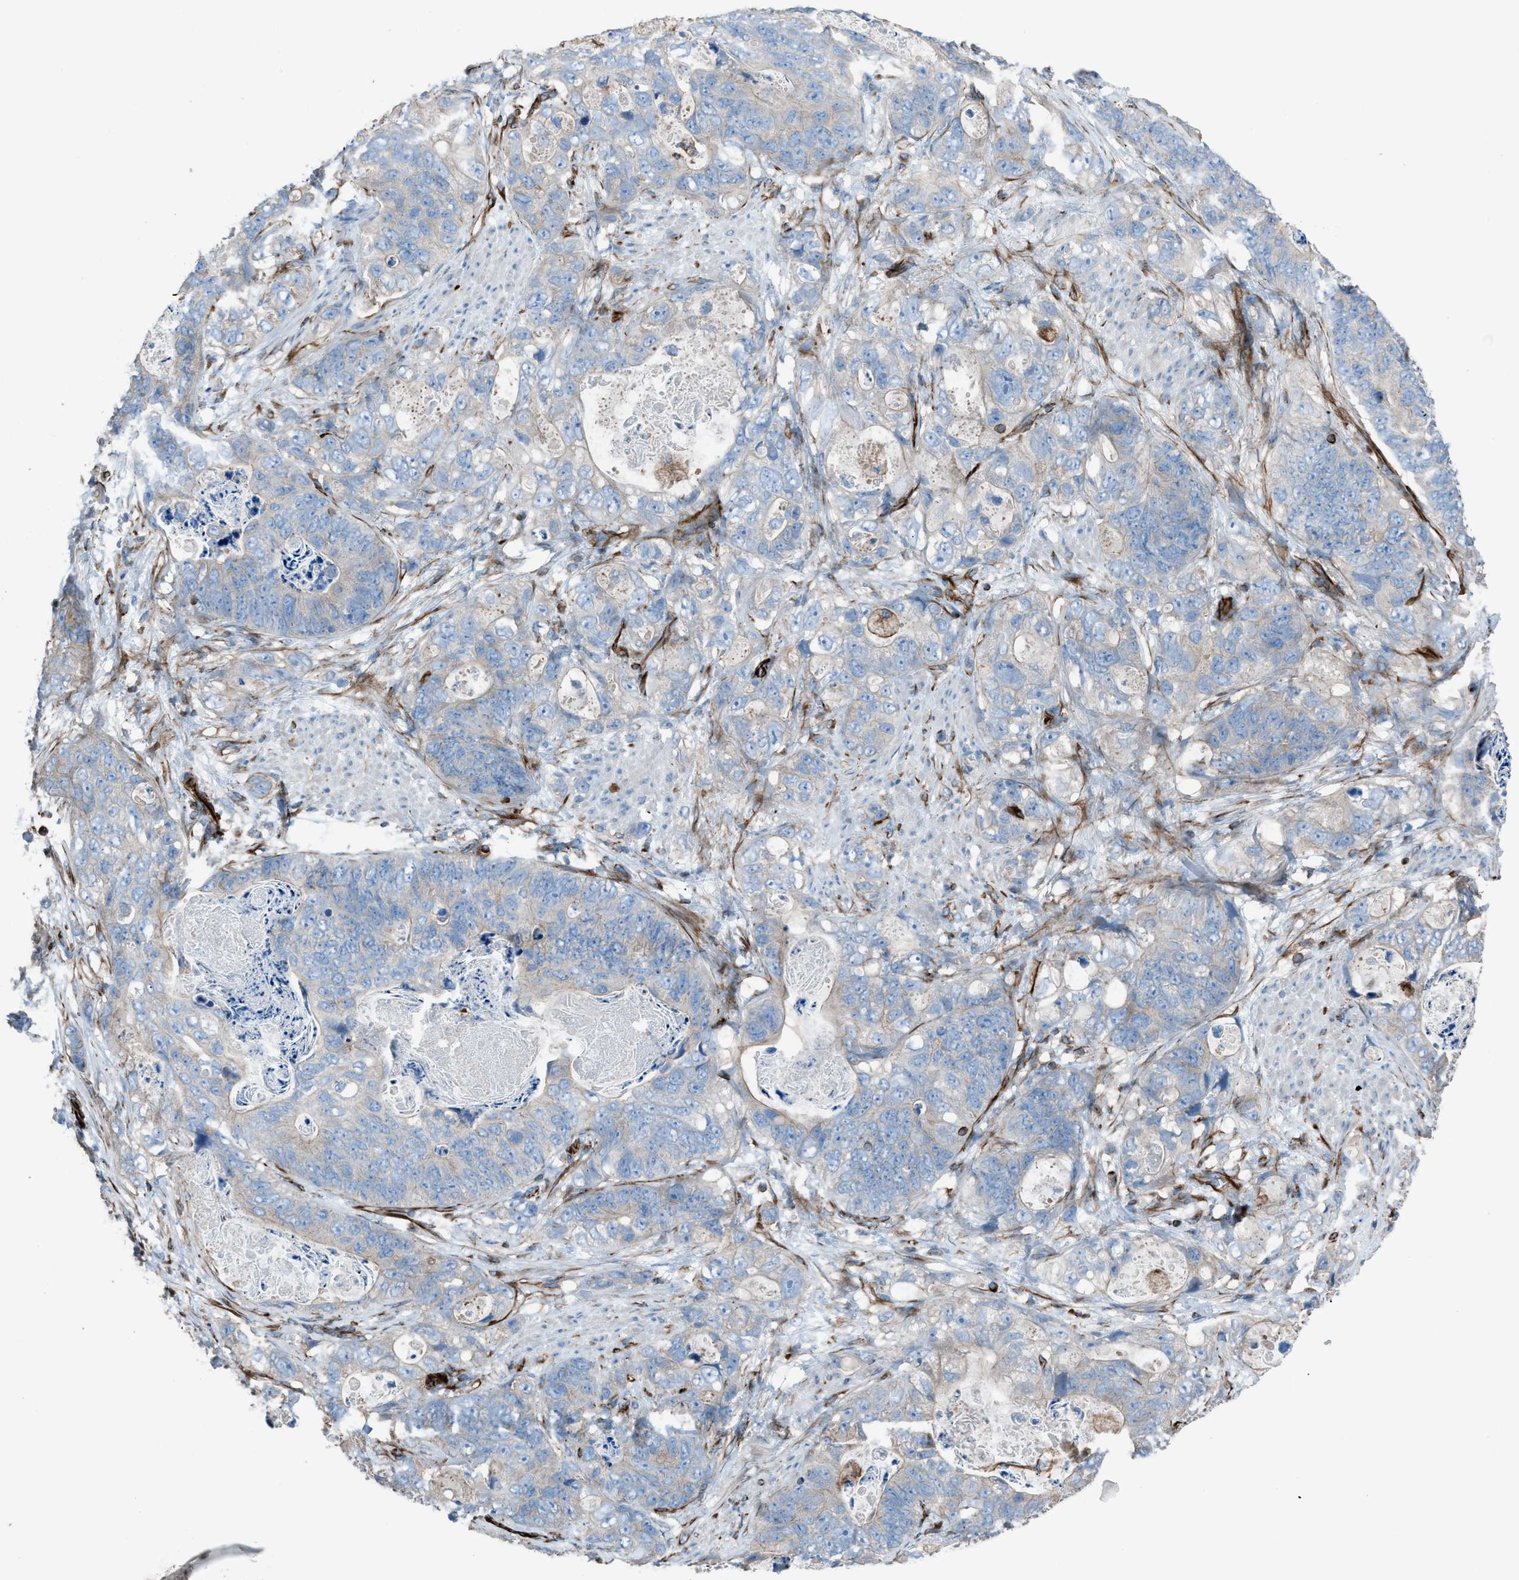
{"staining": {"intensity": "weak", "quantity": "<25%", "location": "cytoplasmic/membranous"}, "tissue": "stomach cancer", "cell_type": "Tumor cells", "image_type": "cancer", "snomed": [{"axis": "morphology", "description": "Adenocarcinoma, NOS"}, {"axis": "topography", "description": "Stomach"}], "caption": "This is an immunohistochemistry histopathology image of stomach cancer (adenocarcinoma). There is no expression in tumor cells.", "gene": "CABP7", "patient": {"sex": "female", "age": 89}}